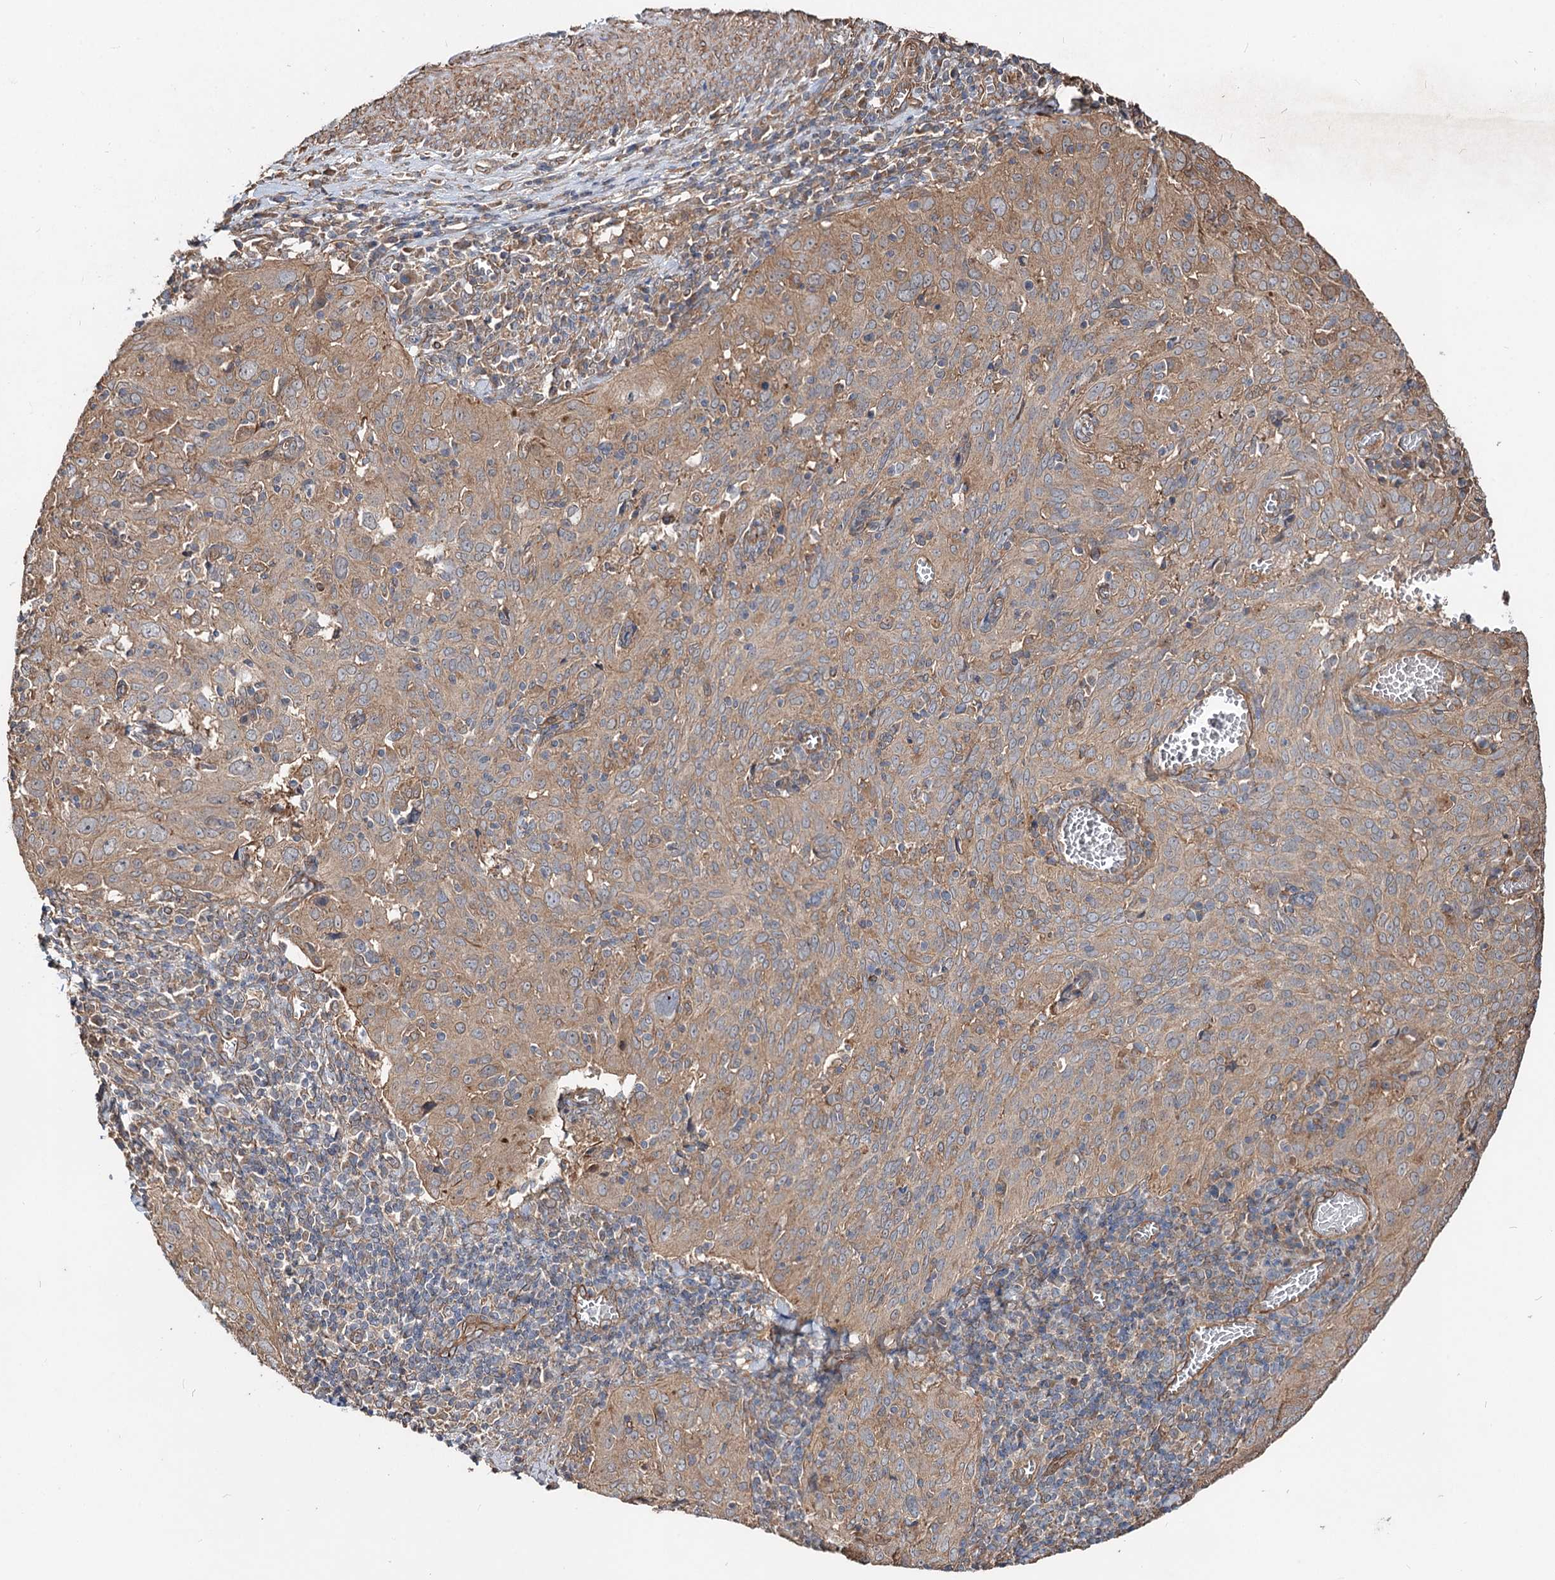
{"staining": {"intensity": "moderate", "quantity": ">75%", "location": "cytoplasmic/membranous"}, "tissue": "cervical cancer", "cell_type": "Tumor cells", "image_type": "cancer", "snomed": [{"axis": "morphology", "description": "Squamous cell carcinoma, NOS"}, {"axis": "topography", "description": "Cervix"}], "caption": "Immunohistochemistry (IHC) (DAB) staining of human squamous cell carcinoma (cervical) exhibits moderate cytoplasmic/membranous protein expression in approximately >75% of tumor cells. (DAB (3,3'-diaminobenzidine) IHC, brown staining for protein, blue staining for nuclei).", "gene": "SPART", "patient": {"sex": "female", "age": 31}}